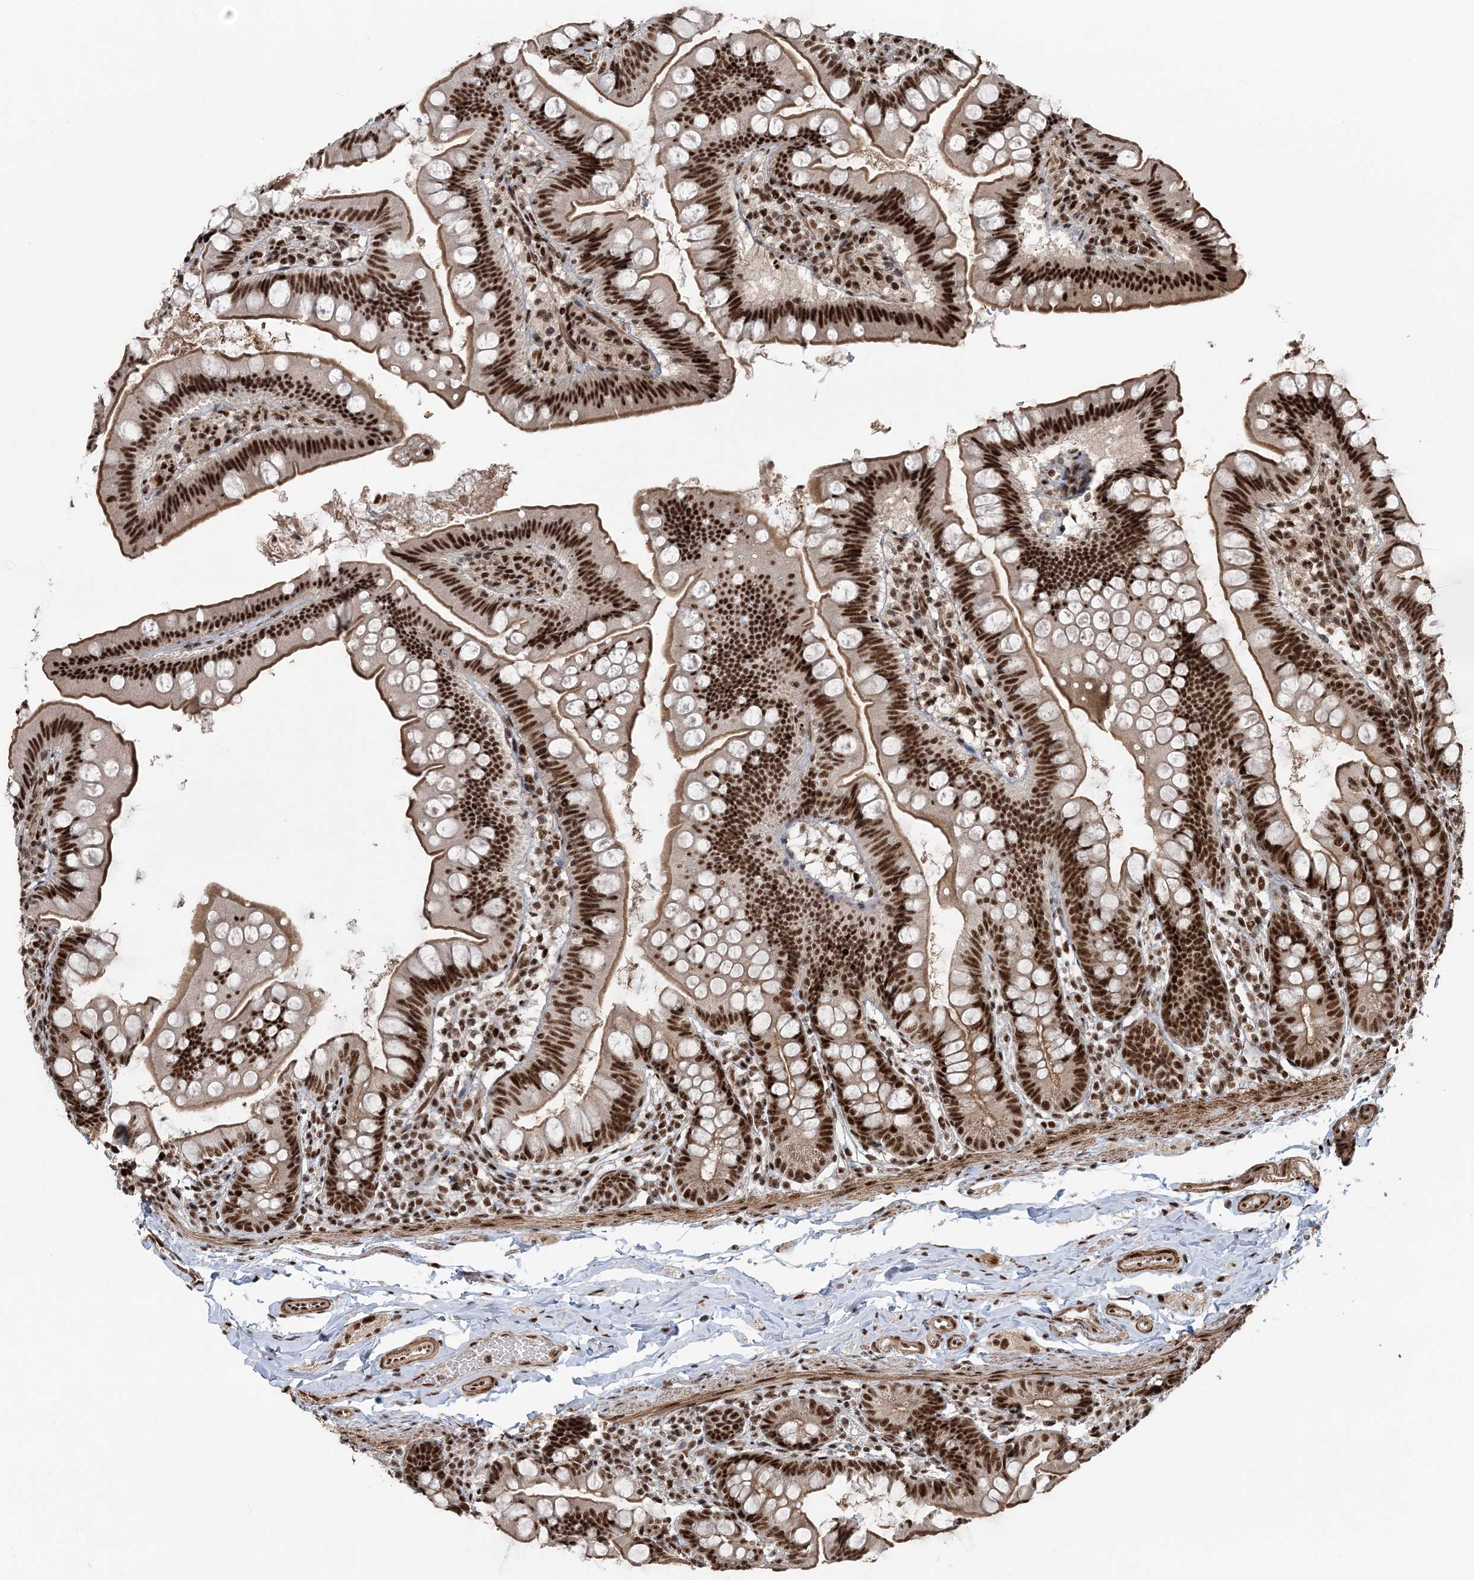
{"staining": {"intensity": "strong", "quantity": ">75%", "location": "nuclear"}, "tissue": "small intestine", "cell_type": "Glandular cells", "image_type": "normal", "snomed": [{"axis": "morphology", "description": "Normal tissue, NOS"}, {"axis": "topography", "description": "Small intestine"}], "caption": "Small intestine stained for a protein (brown) demonstrates strong nuclear positive staining in about >75% of glandular cells.", "gene": "EXOSC8", "patient": {"sex": "male", "age": 7}}